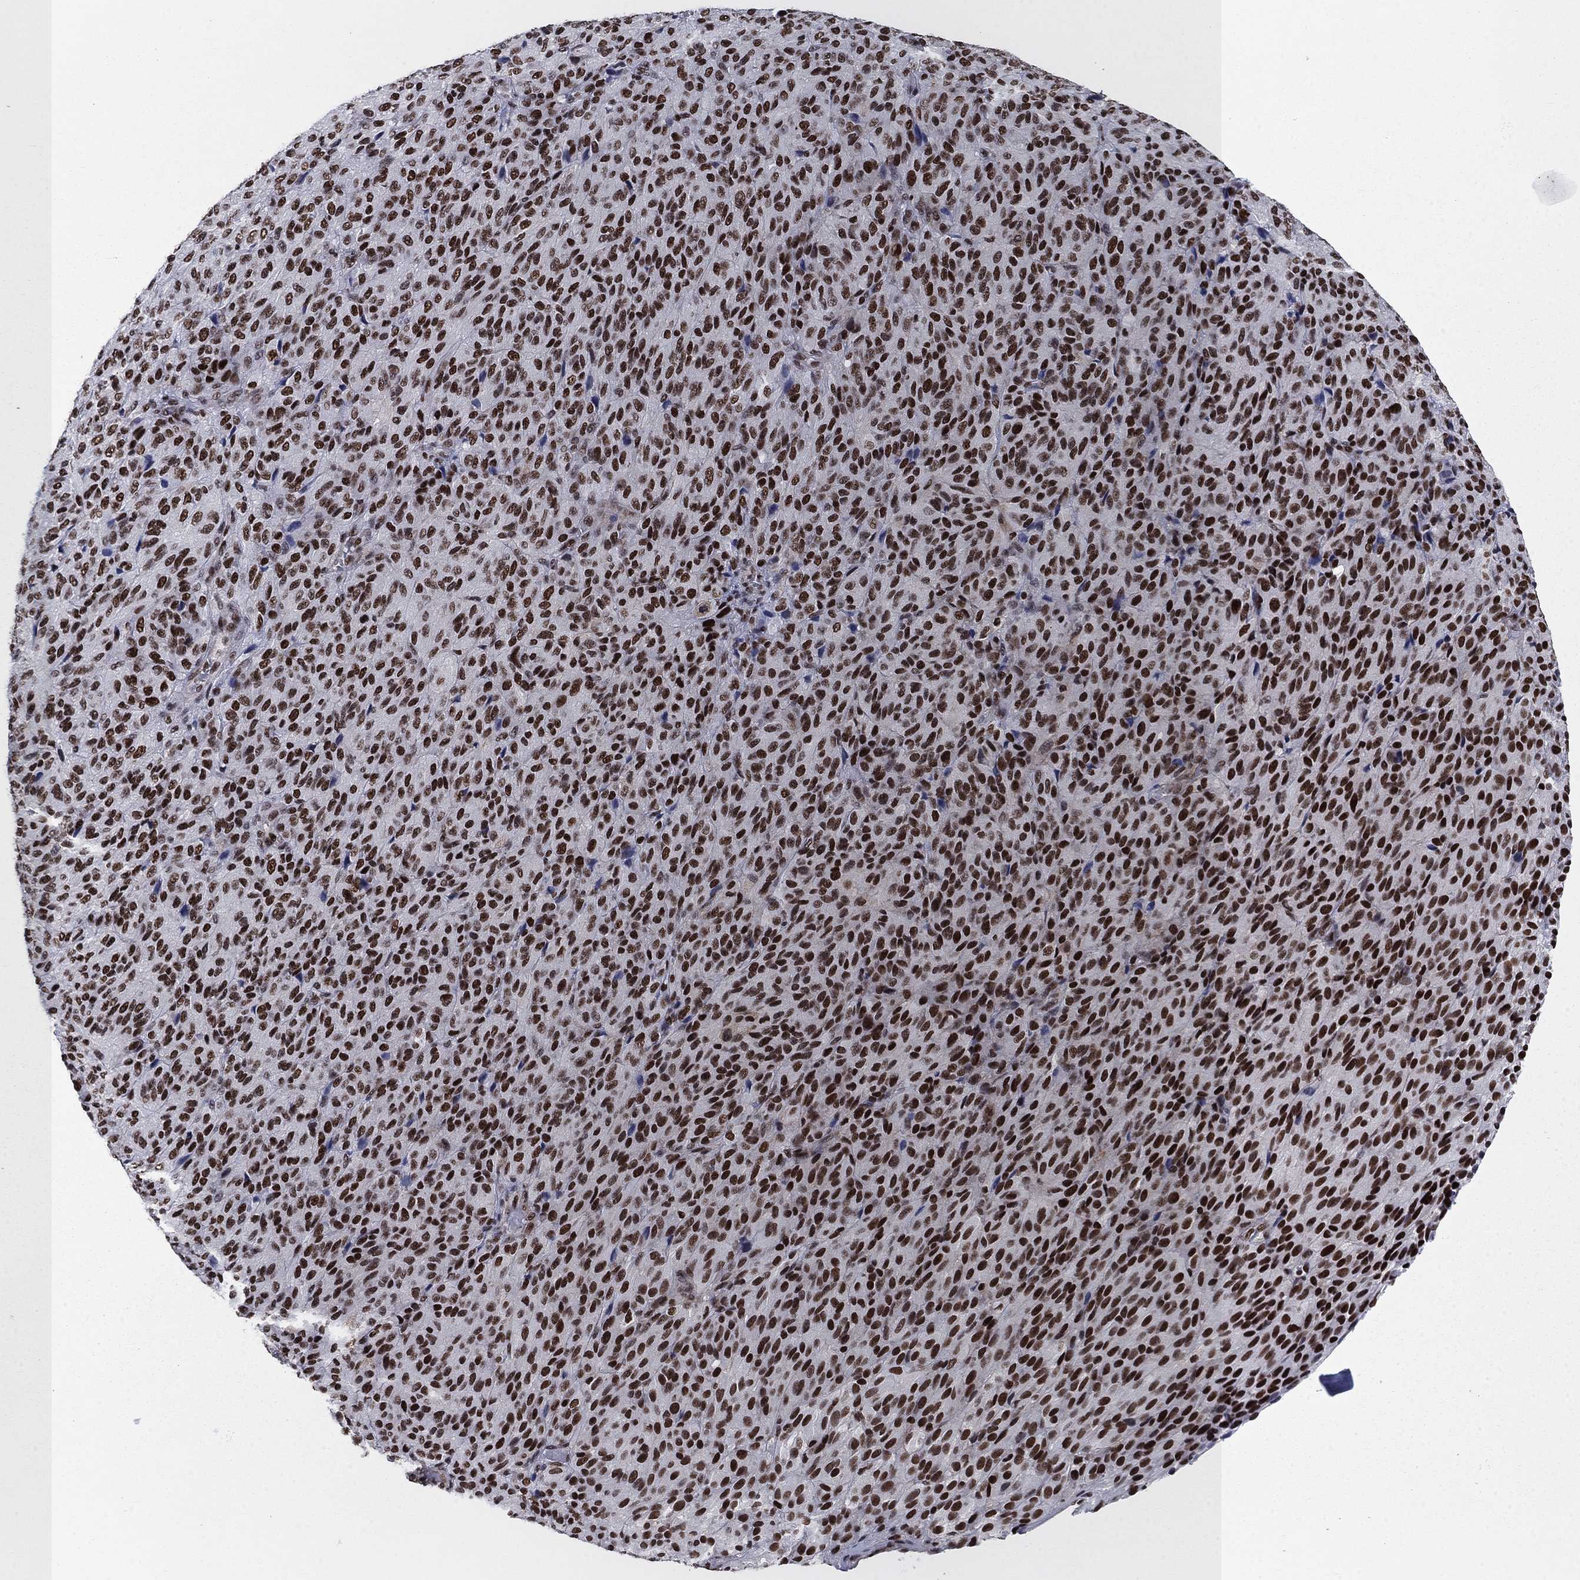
{"staining": {"intensity": "strong", "quantity": ">75%", "location": "nuclear"}, "tissue": "melanoma", "cell_type": "Tumor cells", "image_type": "cancer", "snomed": [{"axis": "morphology", "description": "Malignant melanoma, Metastatic site"}, {"axis": "topography", "description": "Brain"}], "caption": "This micrograph demonstrates immunohistochemistry (IHC) staining of melanoma, with high strong nuclear expression in approximately >75% of tumor cells.", "gene": "RPRD1B", "patient": {"sex": "female", "age": 56}}